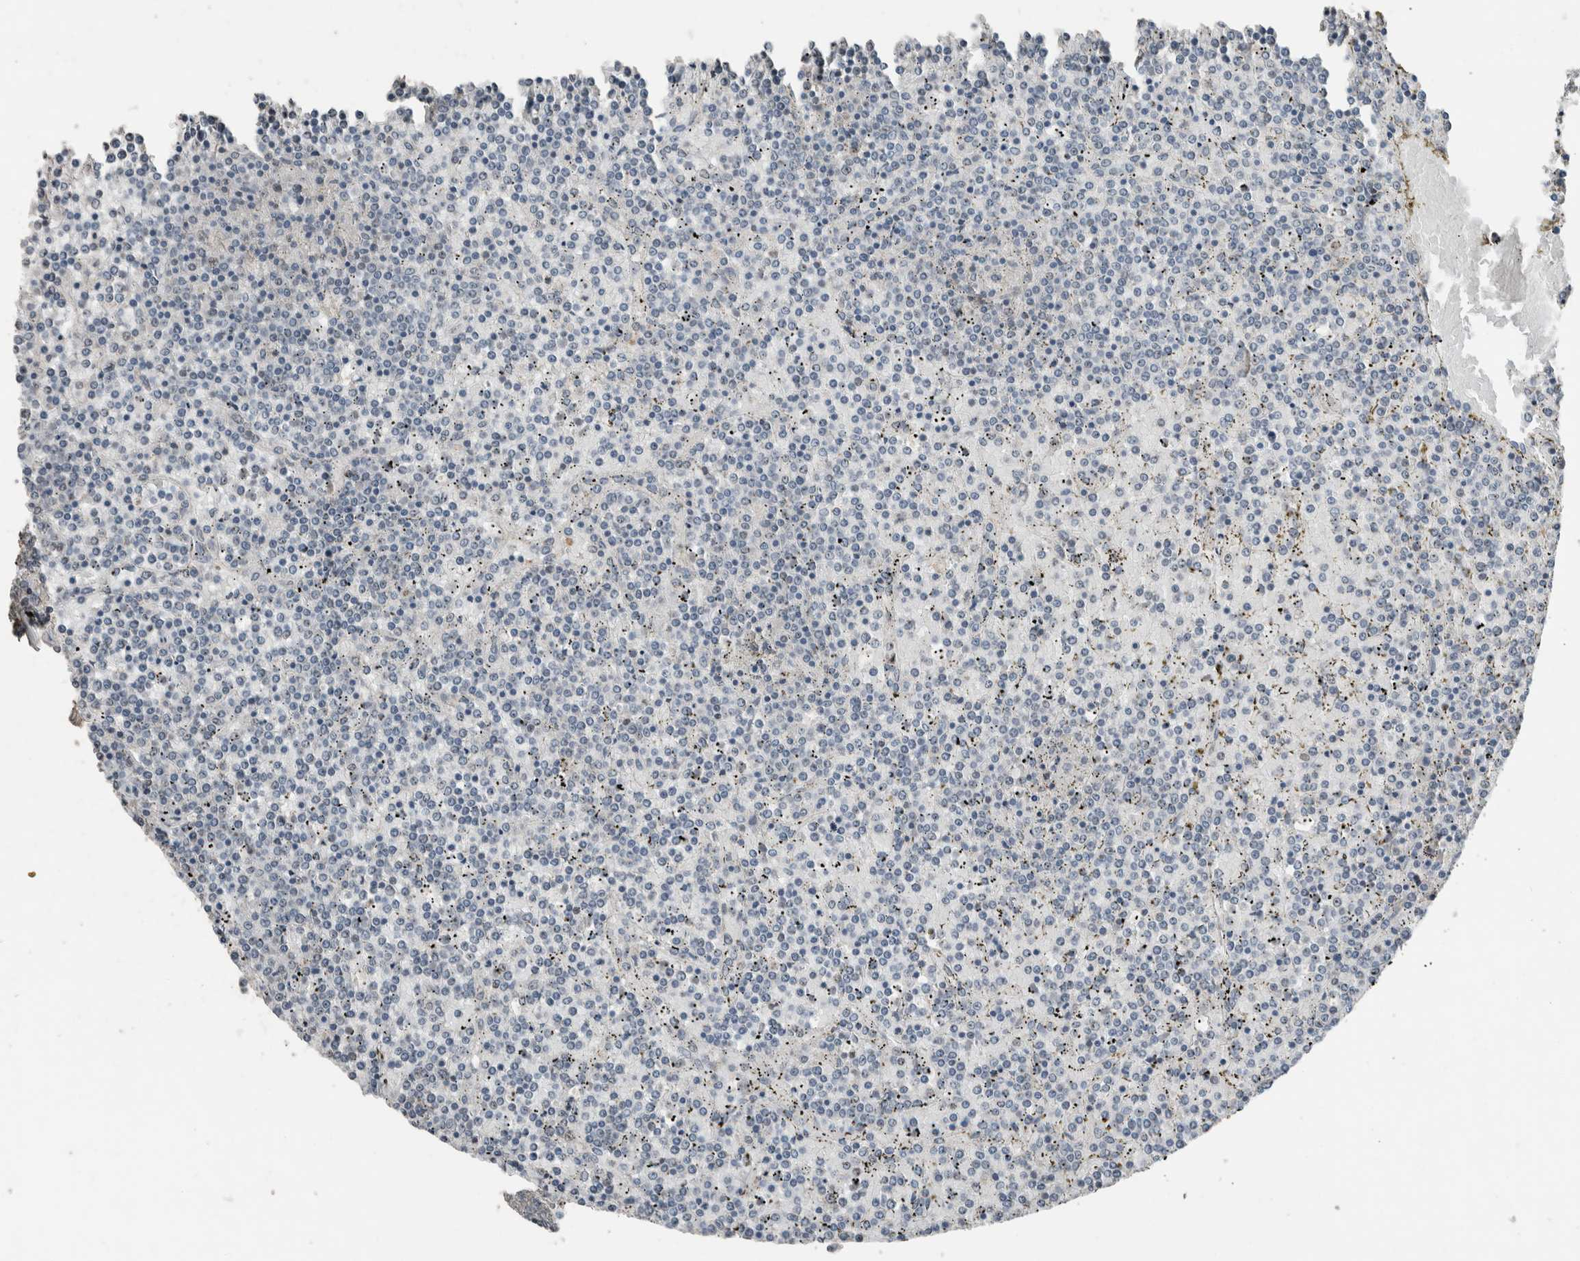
{"staining": {"intensity": "negative", "quantity": "none", "location": "none"}, "tissue": "lymphoma", "cell_type": "Tumor cells", "image_type": "cancer", "snomed": [{"axis": "morphology", "description": "Malignant lymphoma, non-Hodgkin's type, Low grade"}, {"axis": "topography", "description": "Spleen"}], "caption": "This is an immunohistochemistry (IHC) histopathology image of human low-grade malignant lymphoma, non-Hodgkin's type. There is no expression in tumor cells.", "gene": "ACVR2B", "patient": {"sex": "female", "age": 19}}